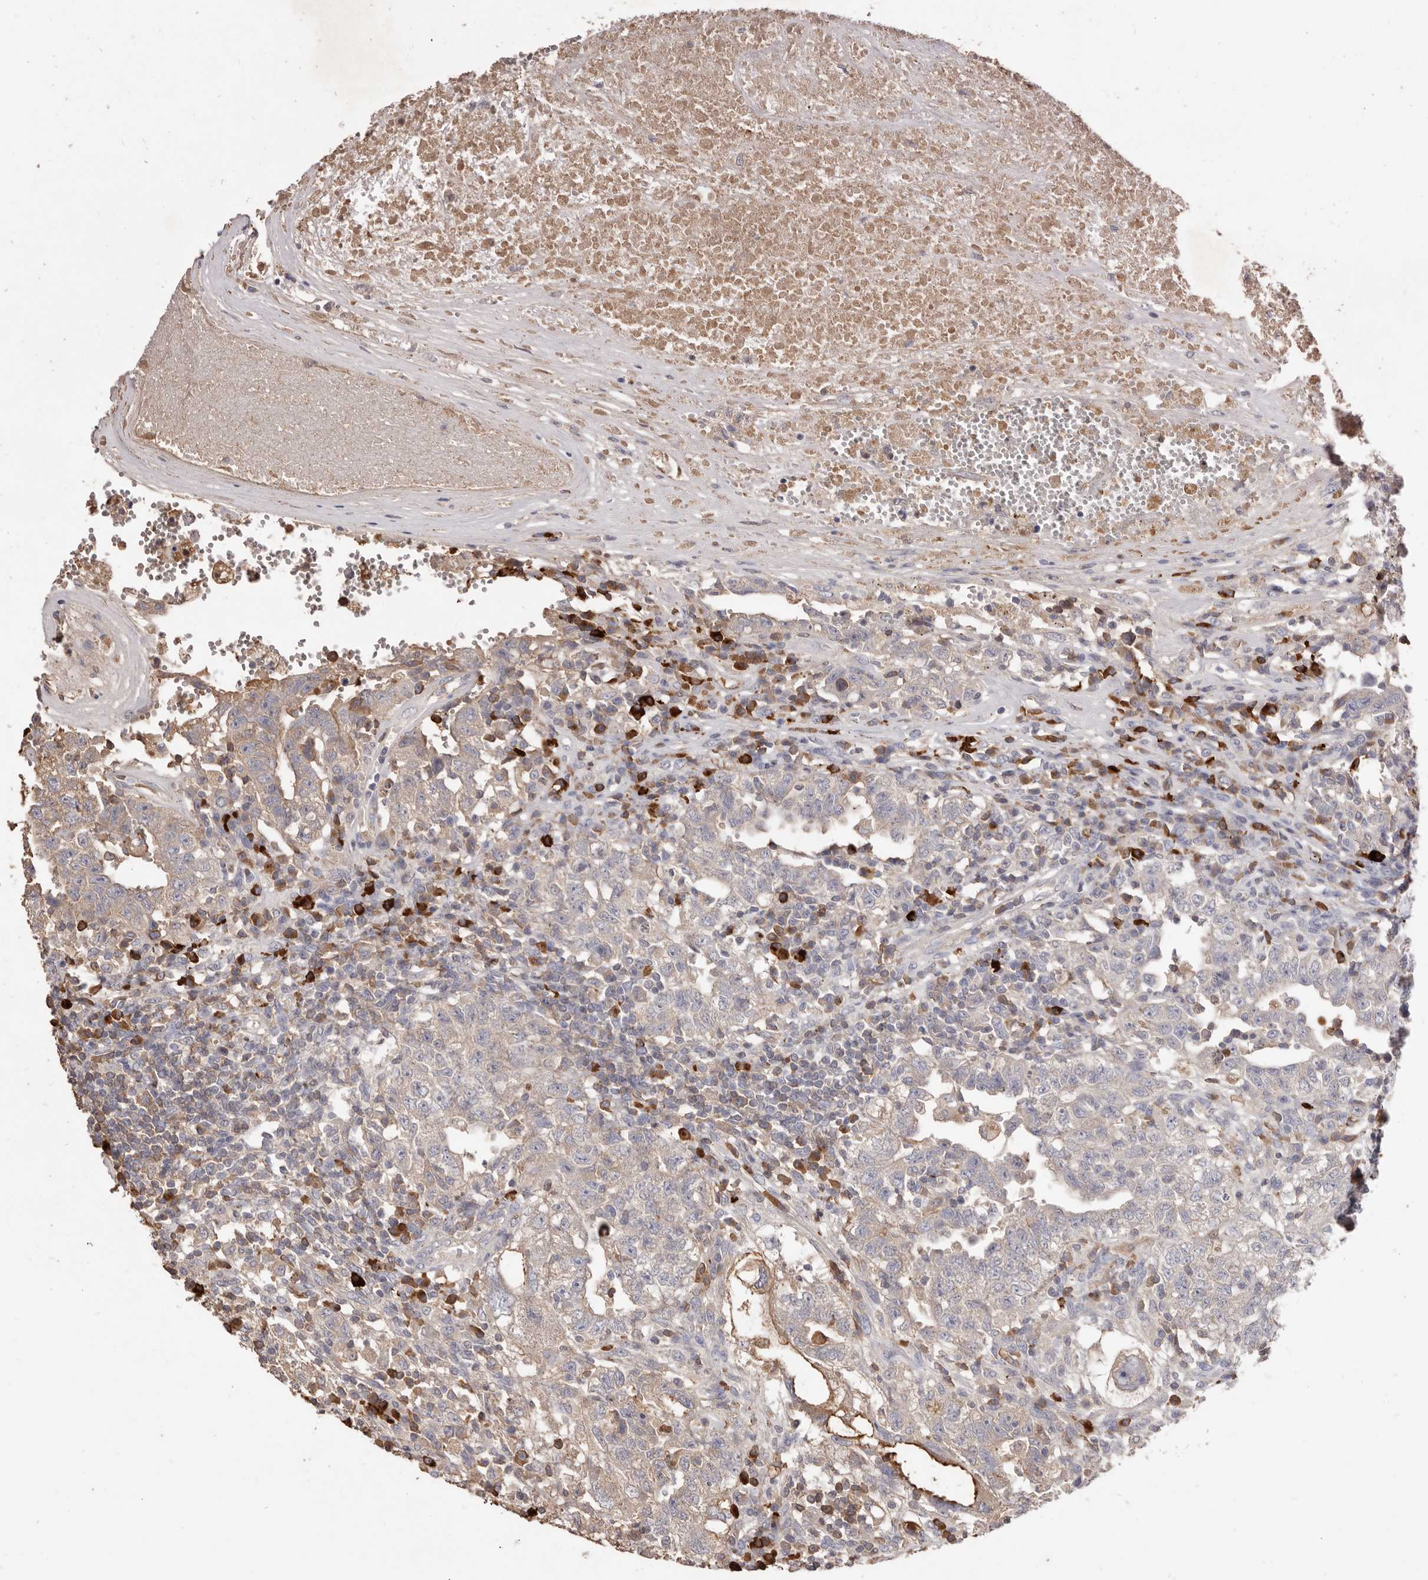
{"staining": {"intensity": "weak", "quantity": "<25%", "location": "cytoplasmic/membranous"}, "tissue": "testis cancer", "cell_type": "Tumor cells", "image_type": "cancer", "snomed": [{"axis": "morphology", "description": "Carcinoma, Embryonal, NOS"}, {"axis": "topography", "description": "Testis"}], "caption": "Micrograph shows no protein staining in tumor cells of embryonal carcinoma (testis) tissue. (DAB immunohistochemistry visualized using brightfield microscopy, high magnification).", "gene": "HCAR2", "patient": {"sex": "male", "age": 26}}